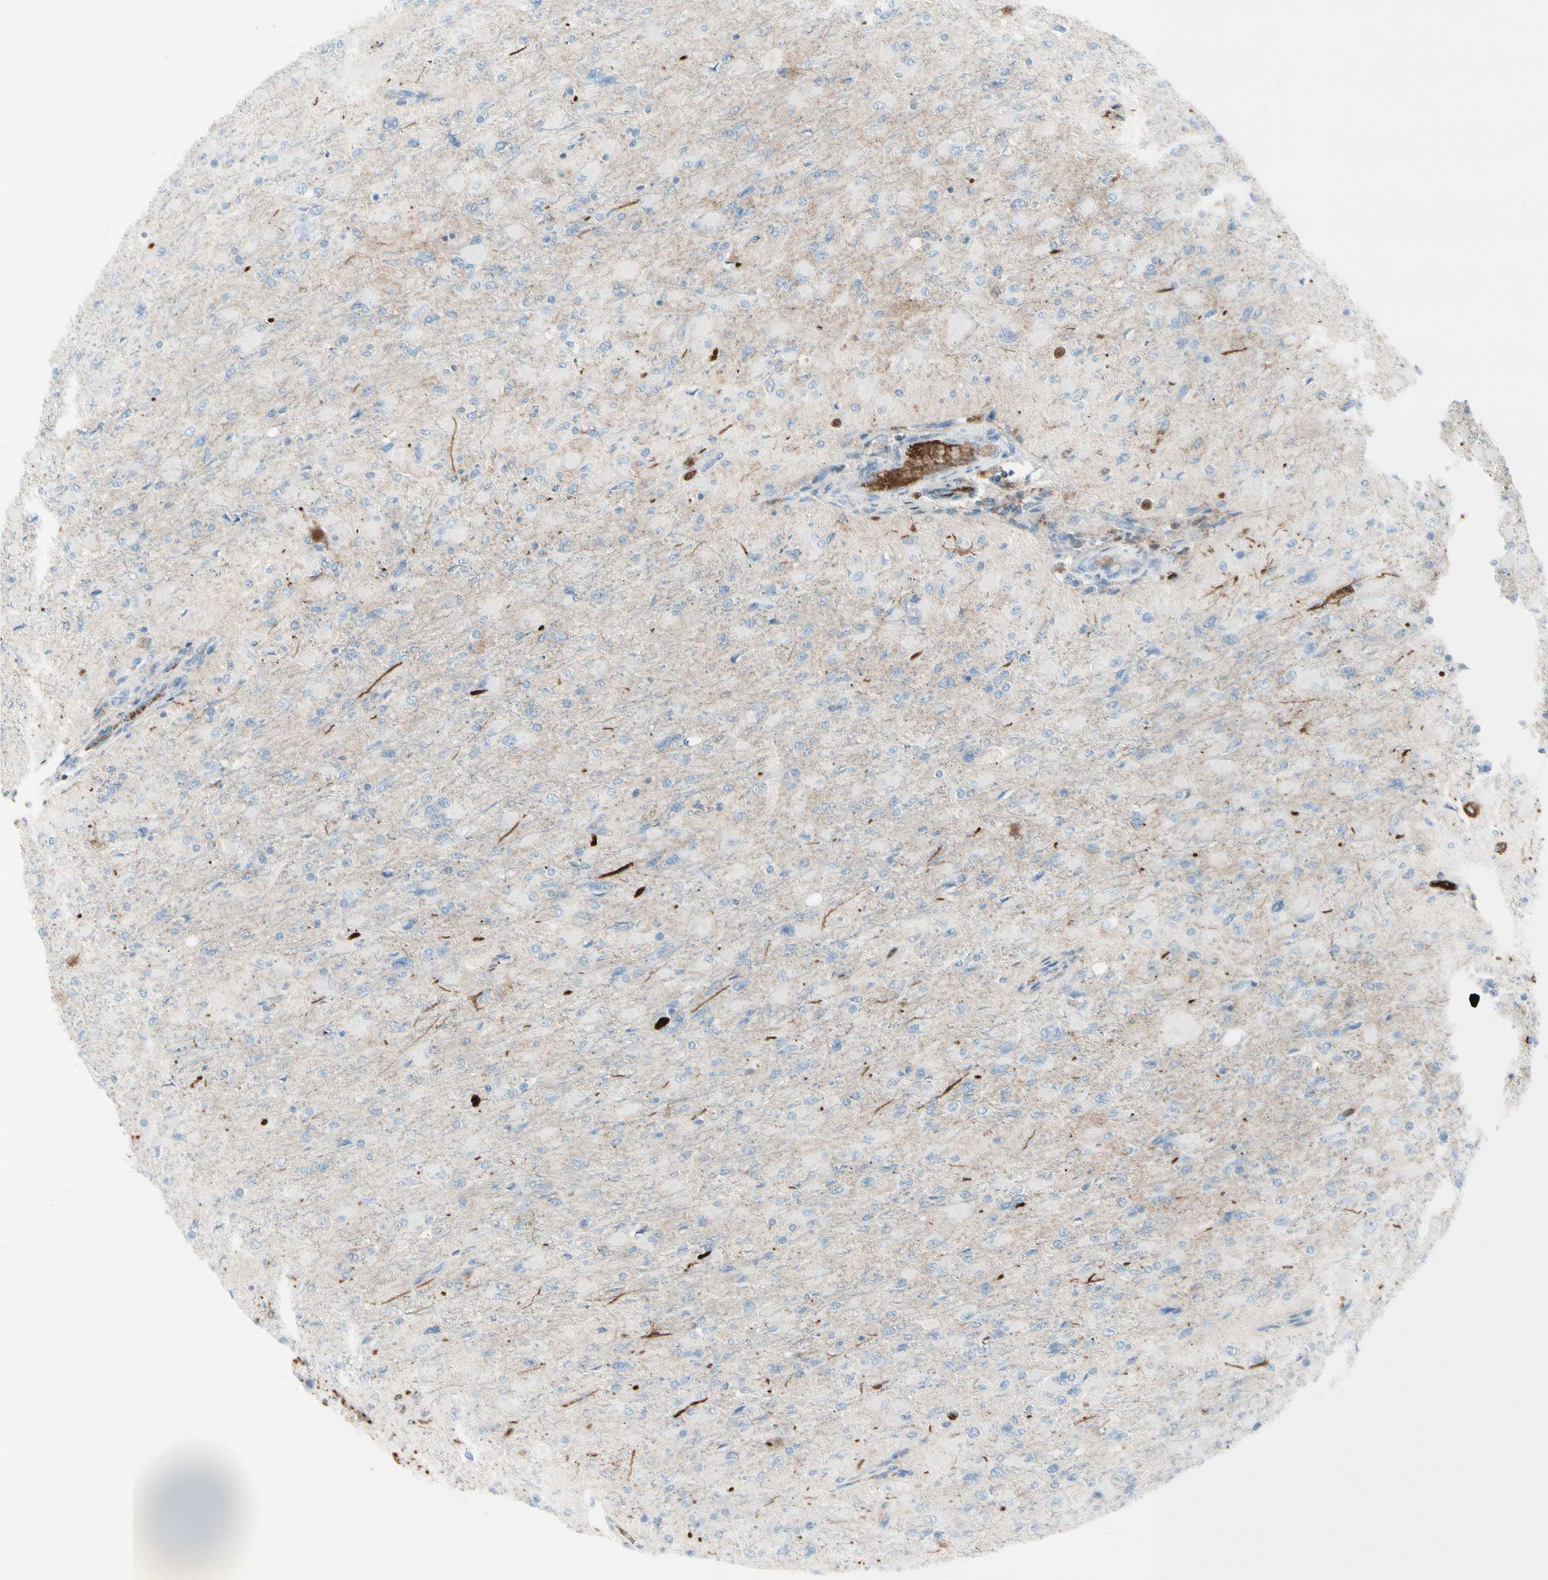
{"staining": {"intensity": "negative", "quantity": "none", "location": "none"}, "tissue": "glioma", "cell_type": "Tumor cells", "image_type": "cancer", "snomed": [{"axis": "morphology", "description": "Glioma, malignant, High grade"}, {"axis": "topography", "description": "Cerebral cortex"}], "caption": "This is an immunohistochemistry (IHC) photomicrograph of malignant glioma (high-grade). There is no positivity in tumor cells.", "gene": "IGHG1", "patient": {"sex": "female", "age": 36}}